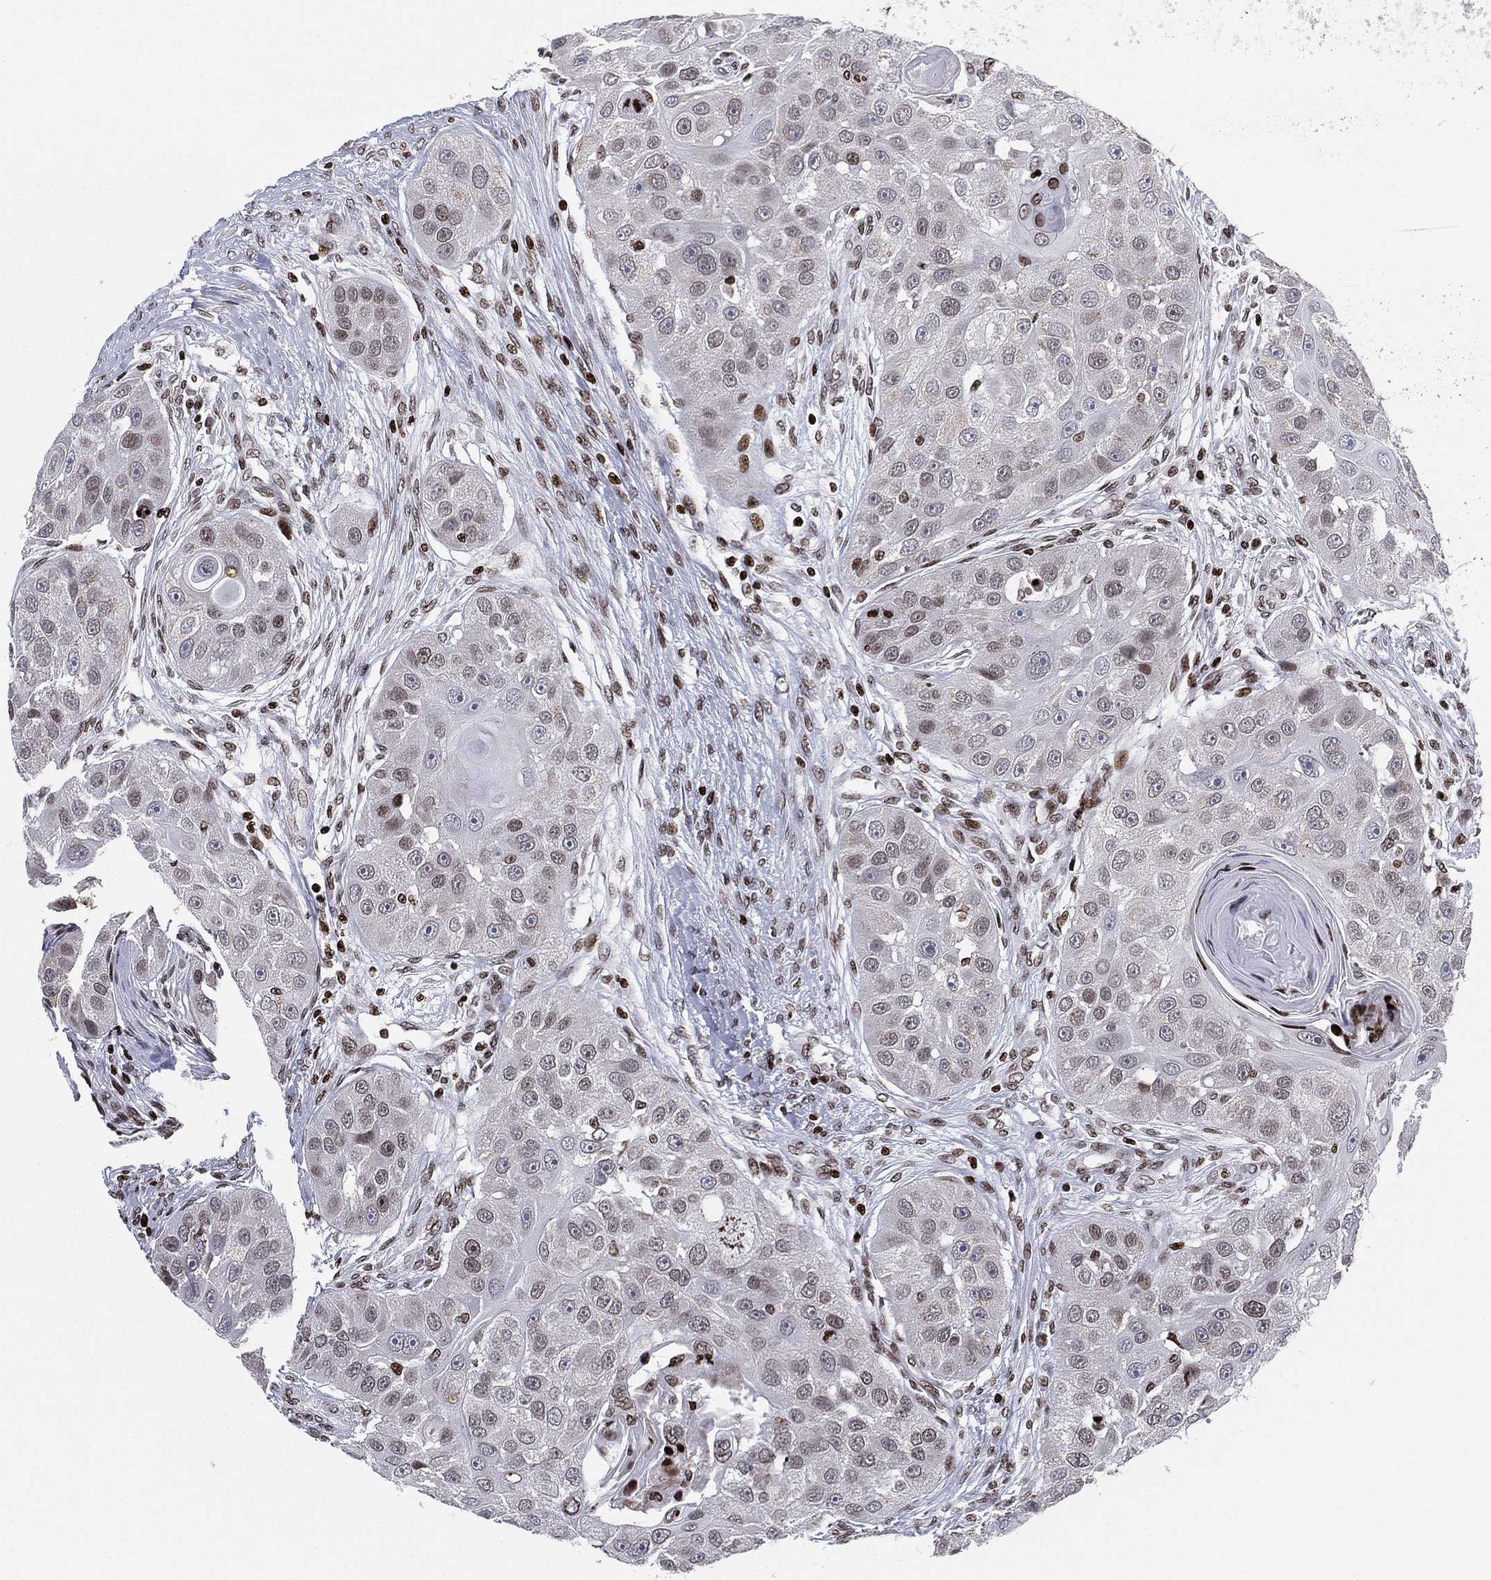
{"staining": {"intensity": "moderate", "quantity": "<25%", "location": "nuclear"}, "tissue": "head and neck cancer", "cell_type": "Tumor cells", "image_type": "cancer", "snomed": [{"axis": "morphology", "description": "Normal tissue, NOS"}, {"axis": "morphology", "description": "Squamous cell carcinoma, NOS"}, {"axis": "topography", "description": "Skeletal muscle"}, {"axis": "topography", "description": "Head-Neck"}], "caption": "Human head and neck cancer stained for a protein (brown) displays moderate nuclear positive expression in about <25% of tumor cells.", "gene": "MFSD14A", "patient": {"sex": "male", "age": 51}}